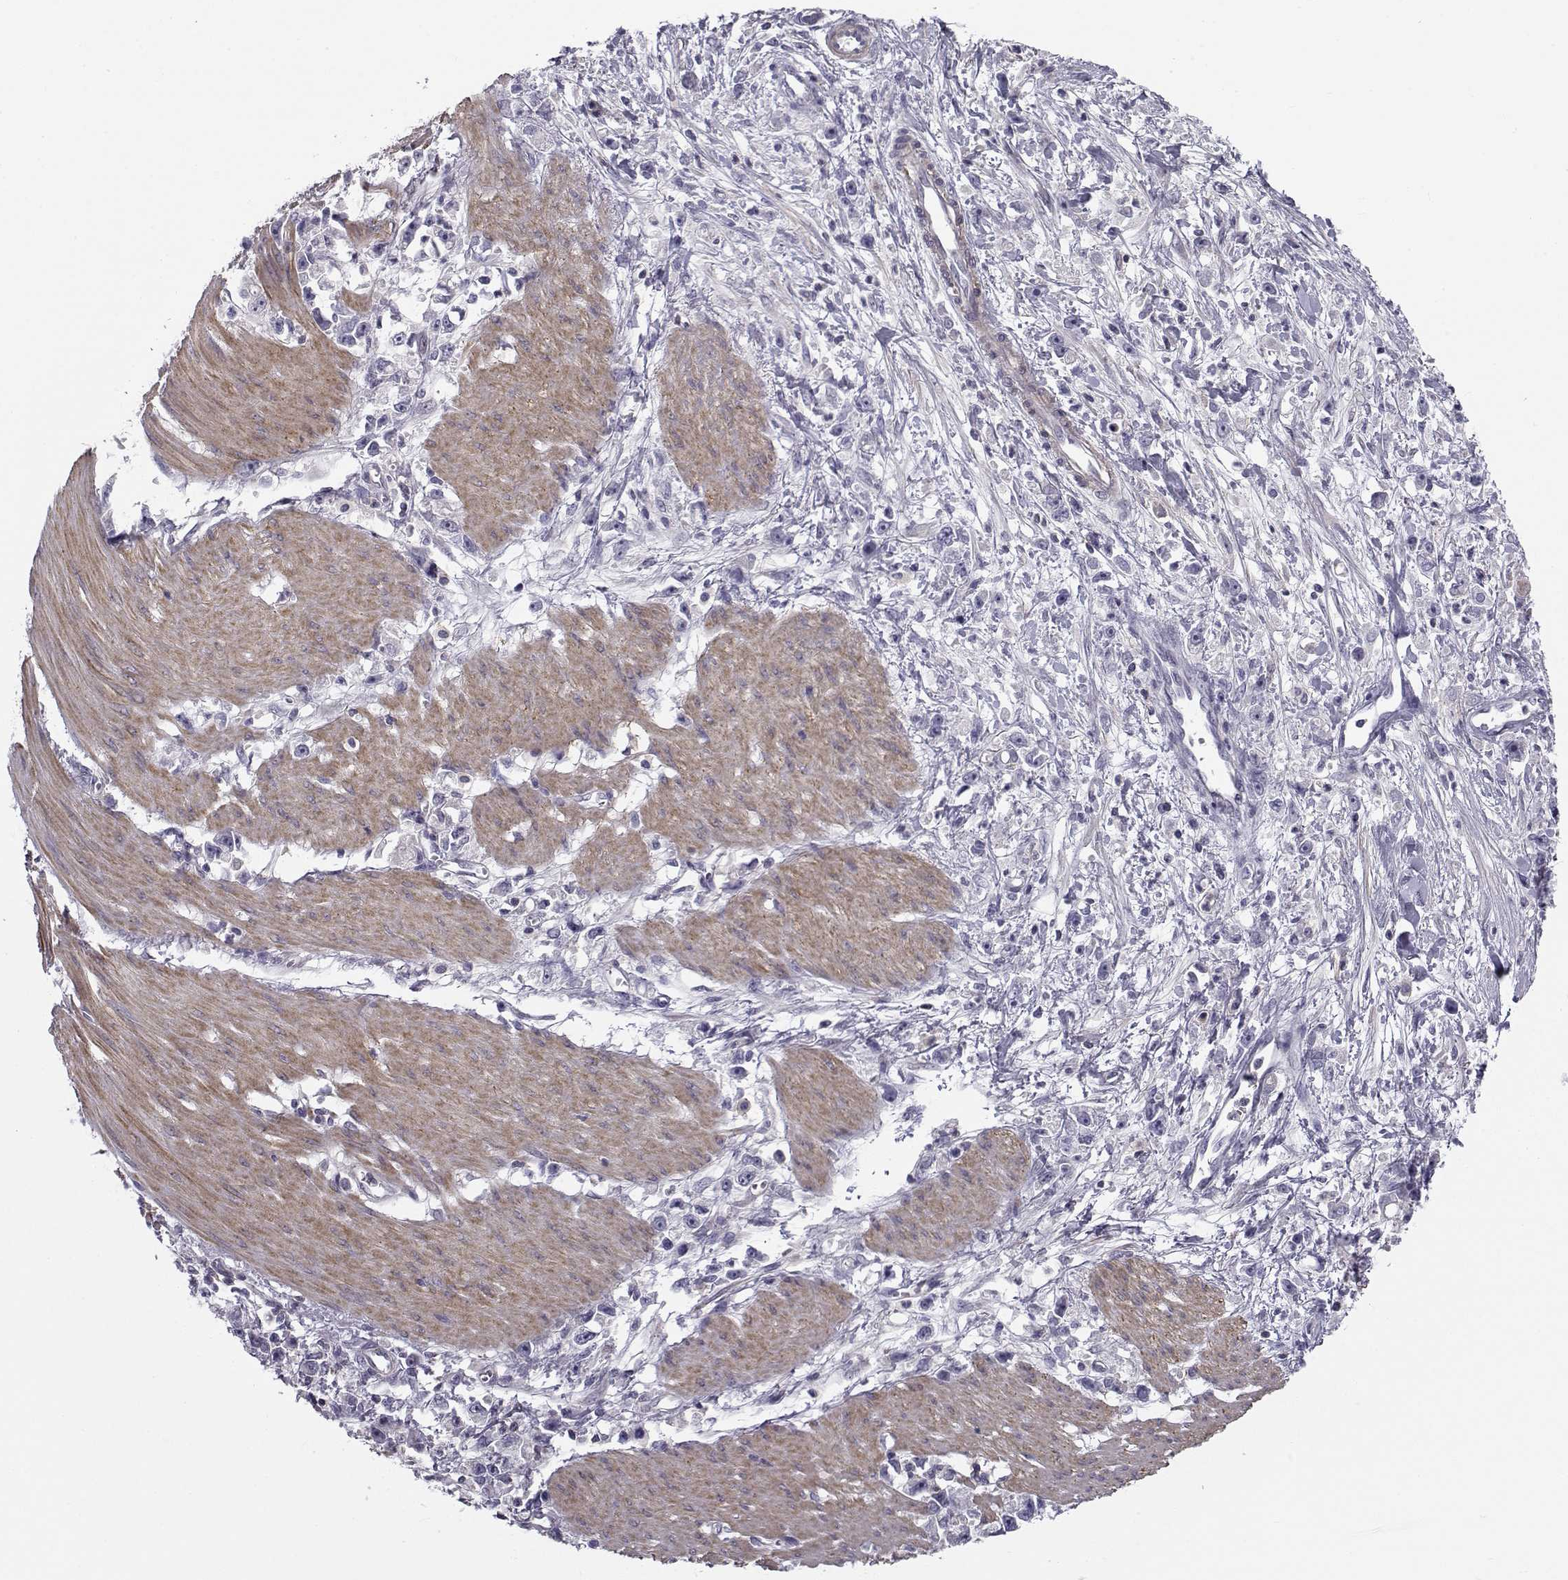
{"staining": {"intensity": "negative", "quantity": "none", "location": "none"}, "tissue": "stomach cancer", "cell_type": "Tumor cells", "image_type": "cancer", "snomed": [{"axis": "morphology", "description": "Adenocarcinoma, NOS"}, {"axis": "topography", "description": "Stomach"}], "caption": "Human stomach cancer (adenocarcinoma) stained for a protein using immunohistochemistry shows no positivity in tumor cells.", "gene": "LRRC27", "patient": {"sex": "female", "age": 59}}